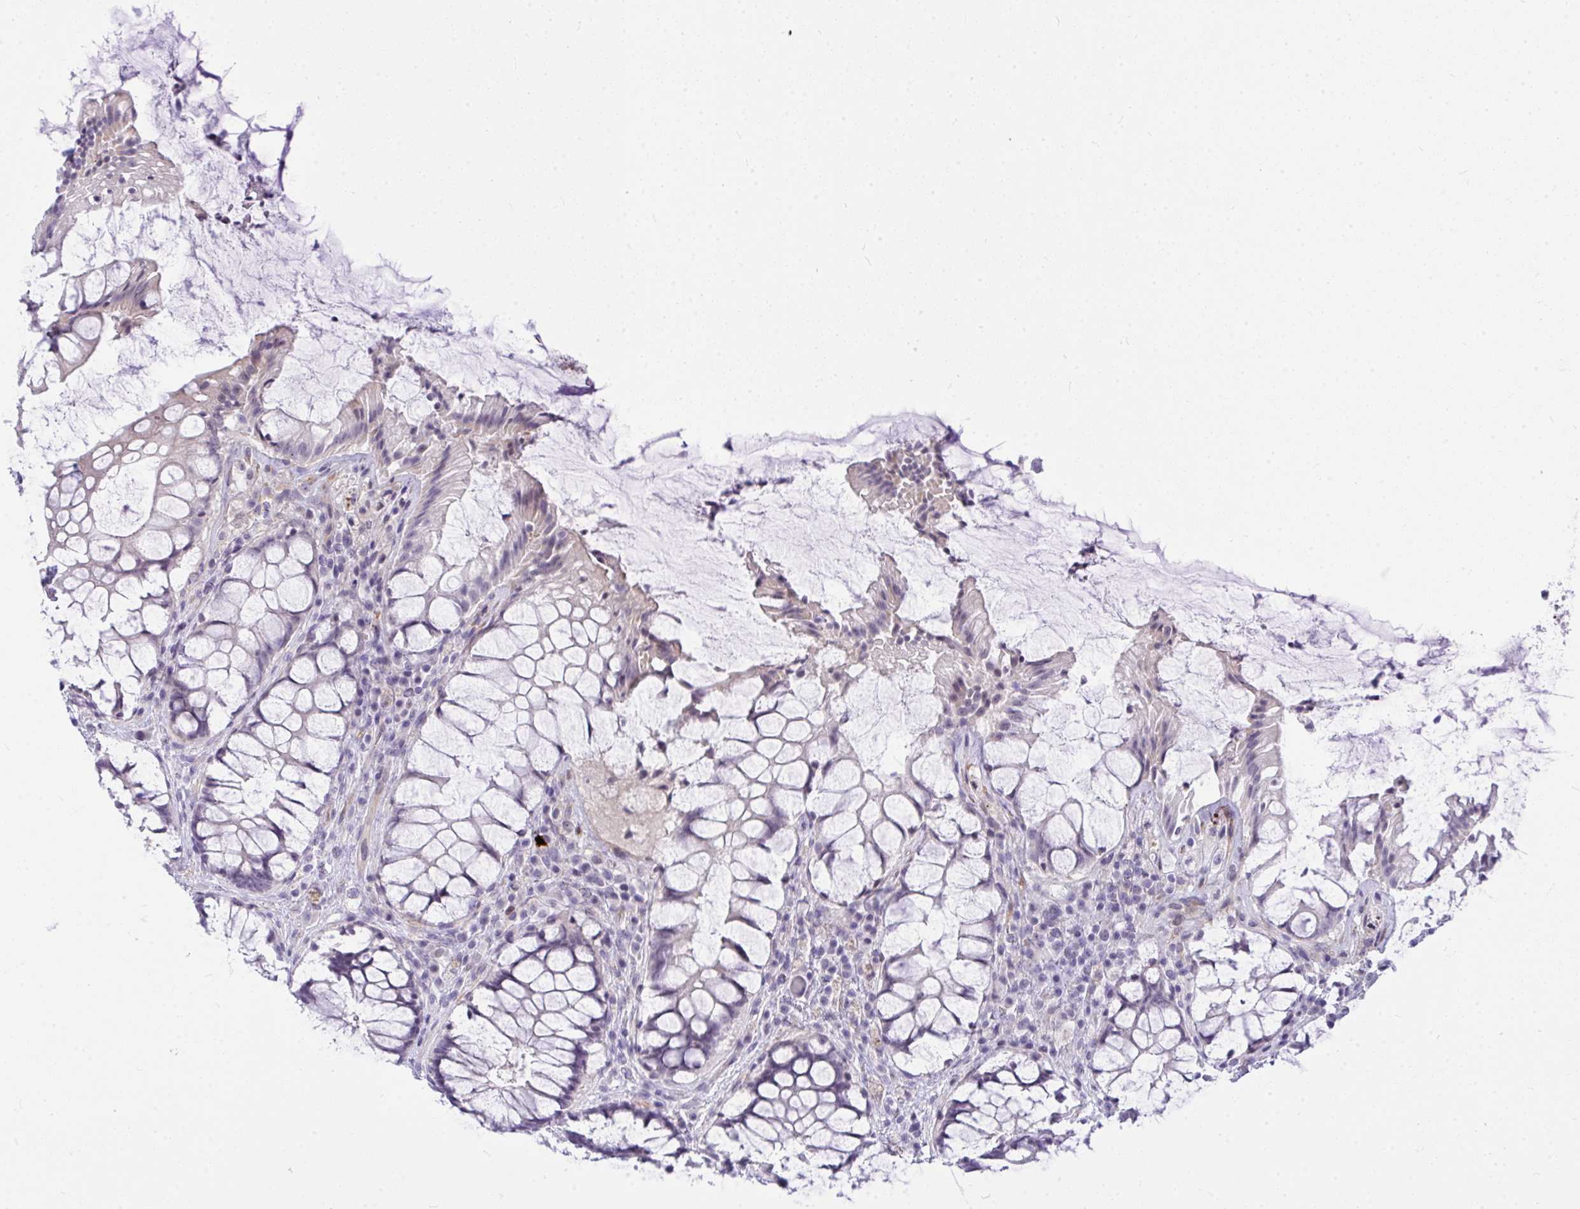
{"staining": {"intensity": "negative", "quantity": "none", "location": "none"}, "tissue": "rectum", "cell_type": "Glandular cells", "image_type": "normal", "snomed": [{"axis": "morphology", "description": "Normal tissue, NOS"}, {"axis": "topography", "description": "Rectum"}], "caption": "The histopathology image reveals no staining of glandular cells in normal rectum.", "gene": "NFXL1", "patient": {"sex": "female", "age": 58}}